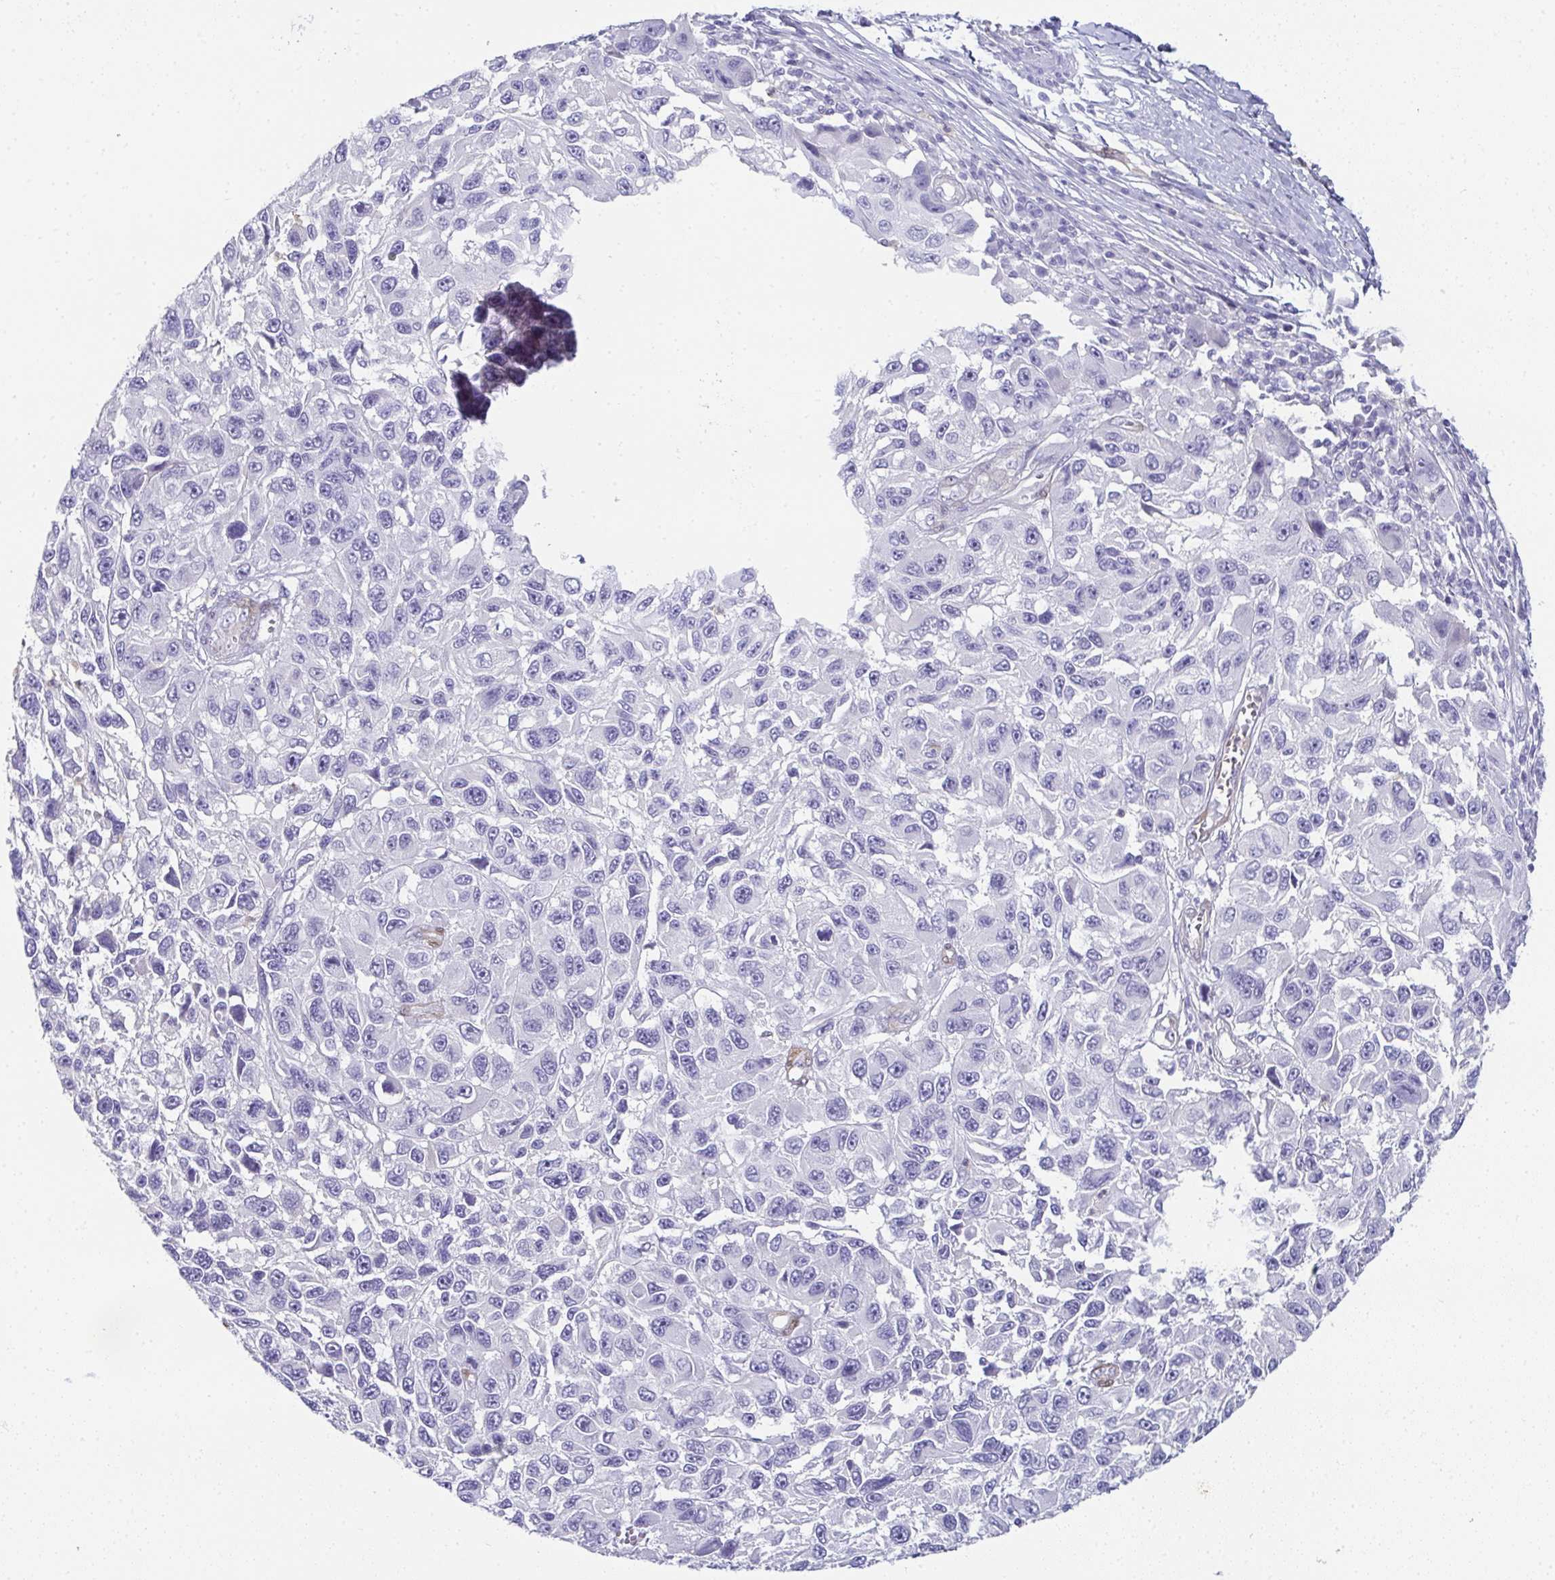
{"staining": {"intensity": "negative", "quantity": "none", "location": "none"}, "tissue": "melanoma", "cell_type": "Tumor cells", "image_type": "cancer", "snomed": [{"axis": "morphology", "description": "Malignant melanoma, NOS"}, {"axis": "topography", "description": "Skin"}], "caption": "This is an immunohistochemistry (IHC) photomicrograph of human malignant melanoma. There is no staining in tumor cells.", "gene": "RBP1", "patient": {"sex": "male", "age": 53}}